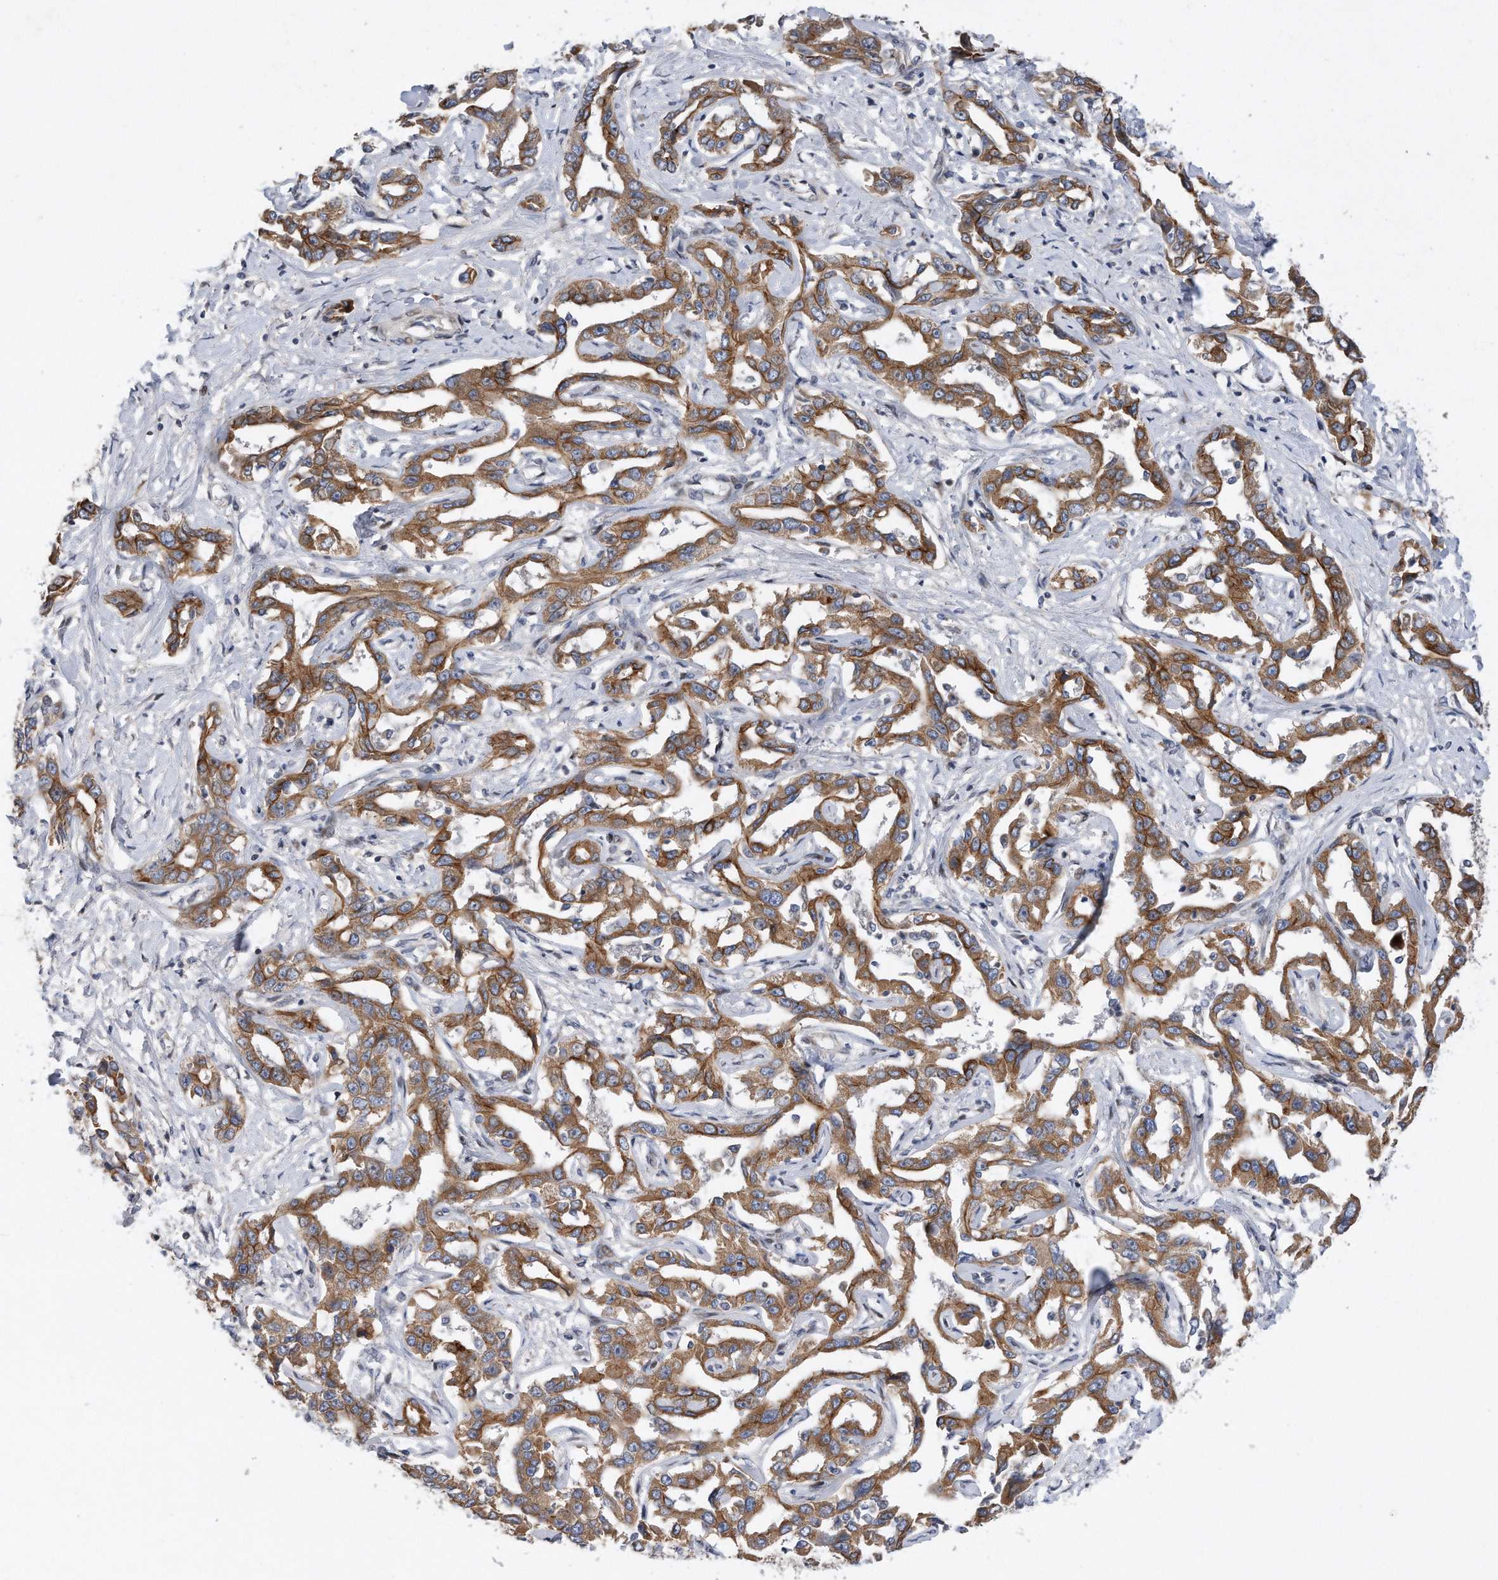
{"staining": {"intensity": "moderate", "quantity": ">75%", "location": "cytoplasmic/membranous"}, "tissue": "liver cancer", "cell_type": "Tumor cells", "image_type": "cancer", "snomed": [{"axis": "morphology", "description": "Cholangiocarcinoma"}, {"axis": "topography", "description": "Liver"}], "caption": "A micrograph showing moderate cytoplasmic/membranous expression in approximately >75% of tumor cells in liver cholangiocarcinoma, as visualized by brown immunohistochemical staining.", "gene": "CDH12", "patient": {"sex": "male", "age": 59}}